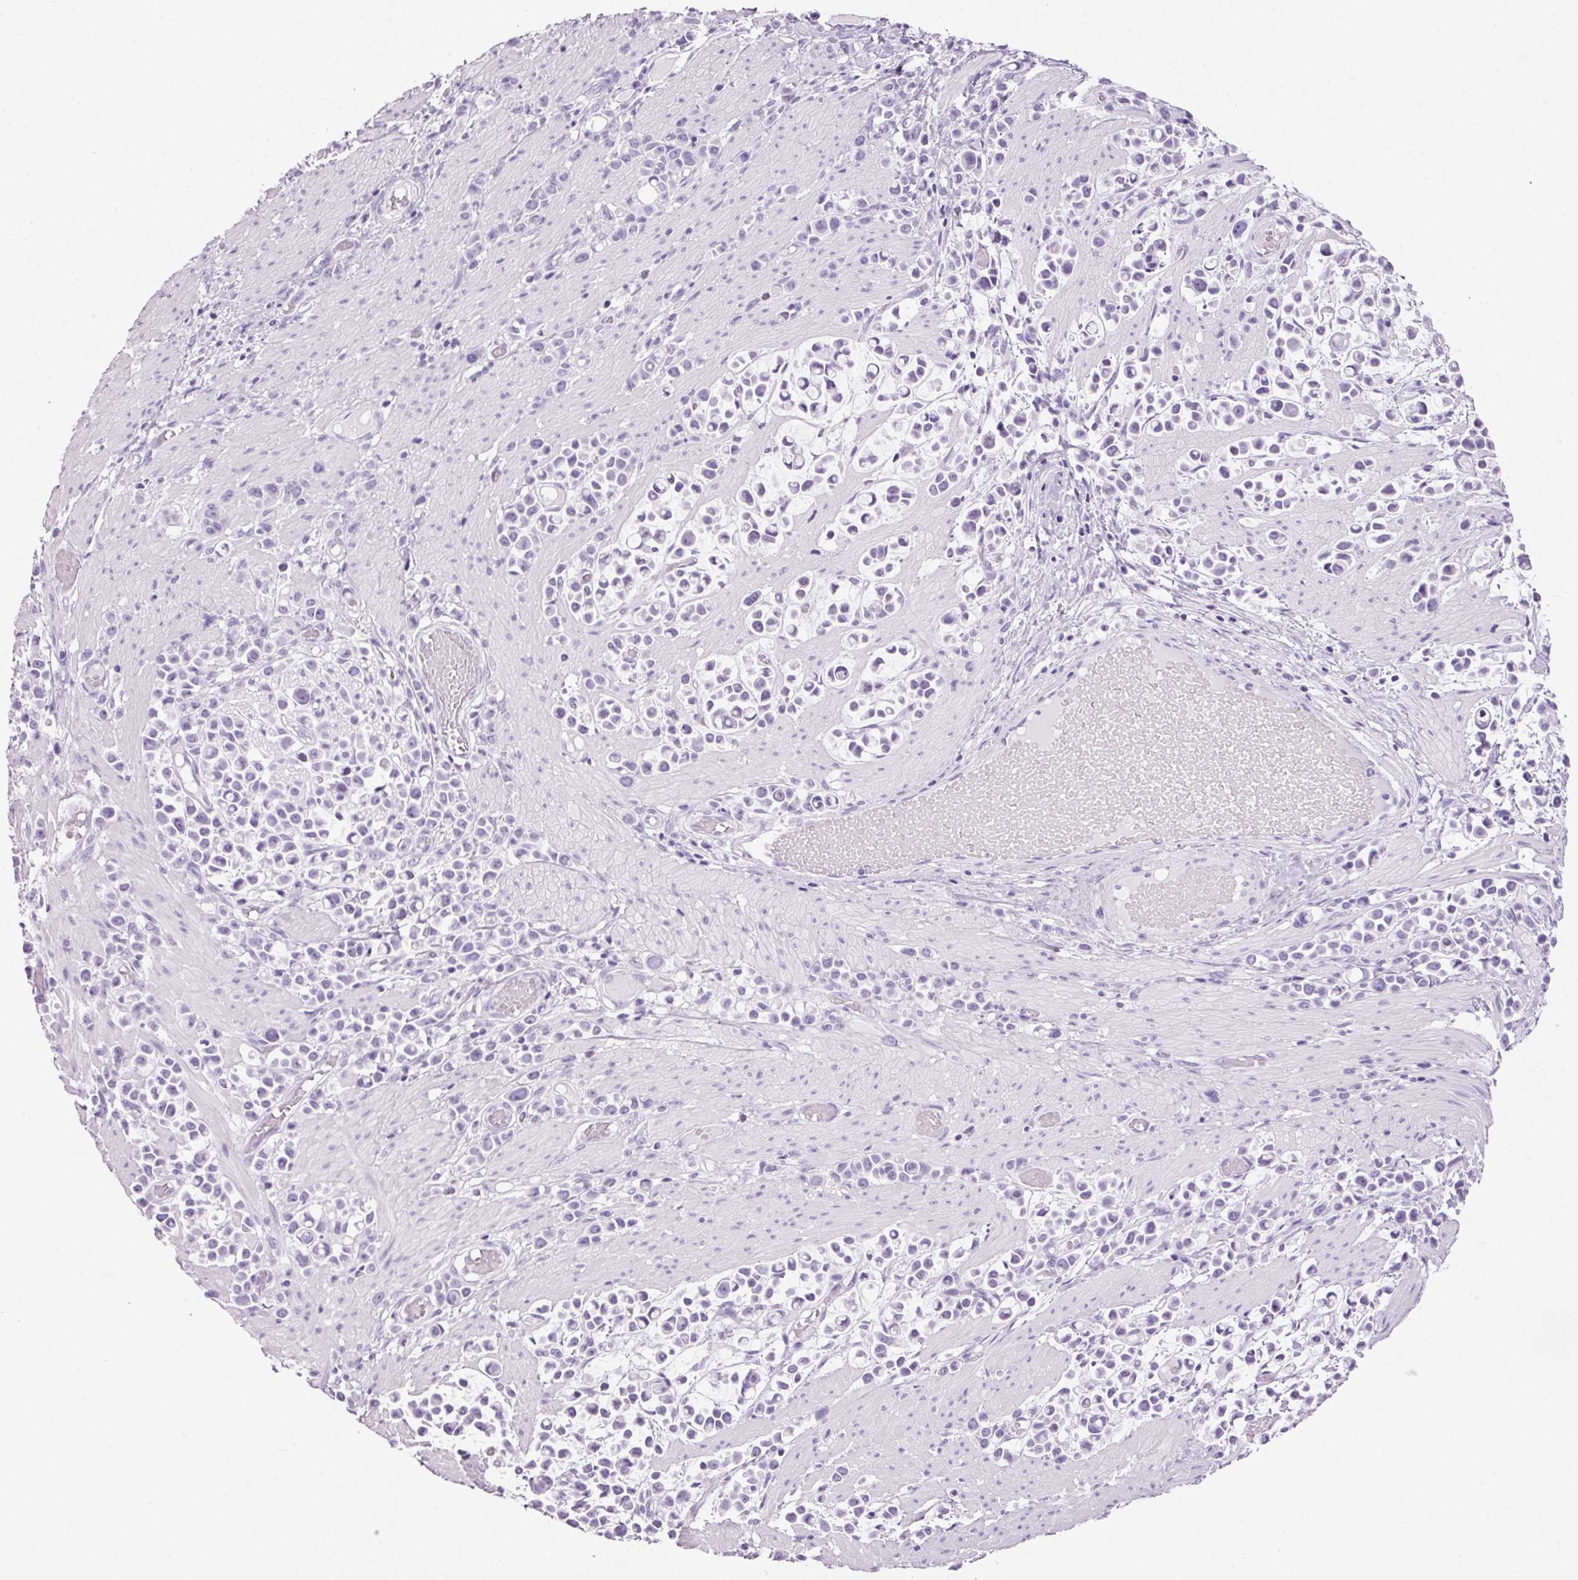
{"staining": {"intensity": "negative", "quantity": "none", "location": "none"}, "tissue": "stomach cancer", "cell_type": "Tumor cells", "image_type": "cancer", "snomed": [{"axis": "morphology", "description": "Adenocarcinoma, NOS"}, {"axis": "topography", "description": "Stomach"}], "caption": "High power microscopy histopathology image of an immunohistochemistry histopathology image of stomach cancer (adenocarcinoma), revealing no significant positivity in tumor cells. (DAB (3,3'-diaminobenzidine) immunohistochemistry (IHC) visualized using brightfield microscopy, high magnification).", "gene": "PPP1R1A", "patient": {"sex": "male", "age": 82}}